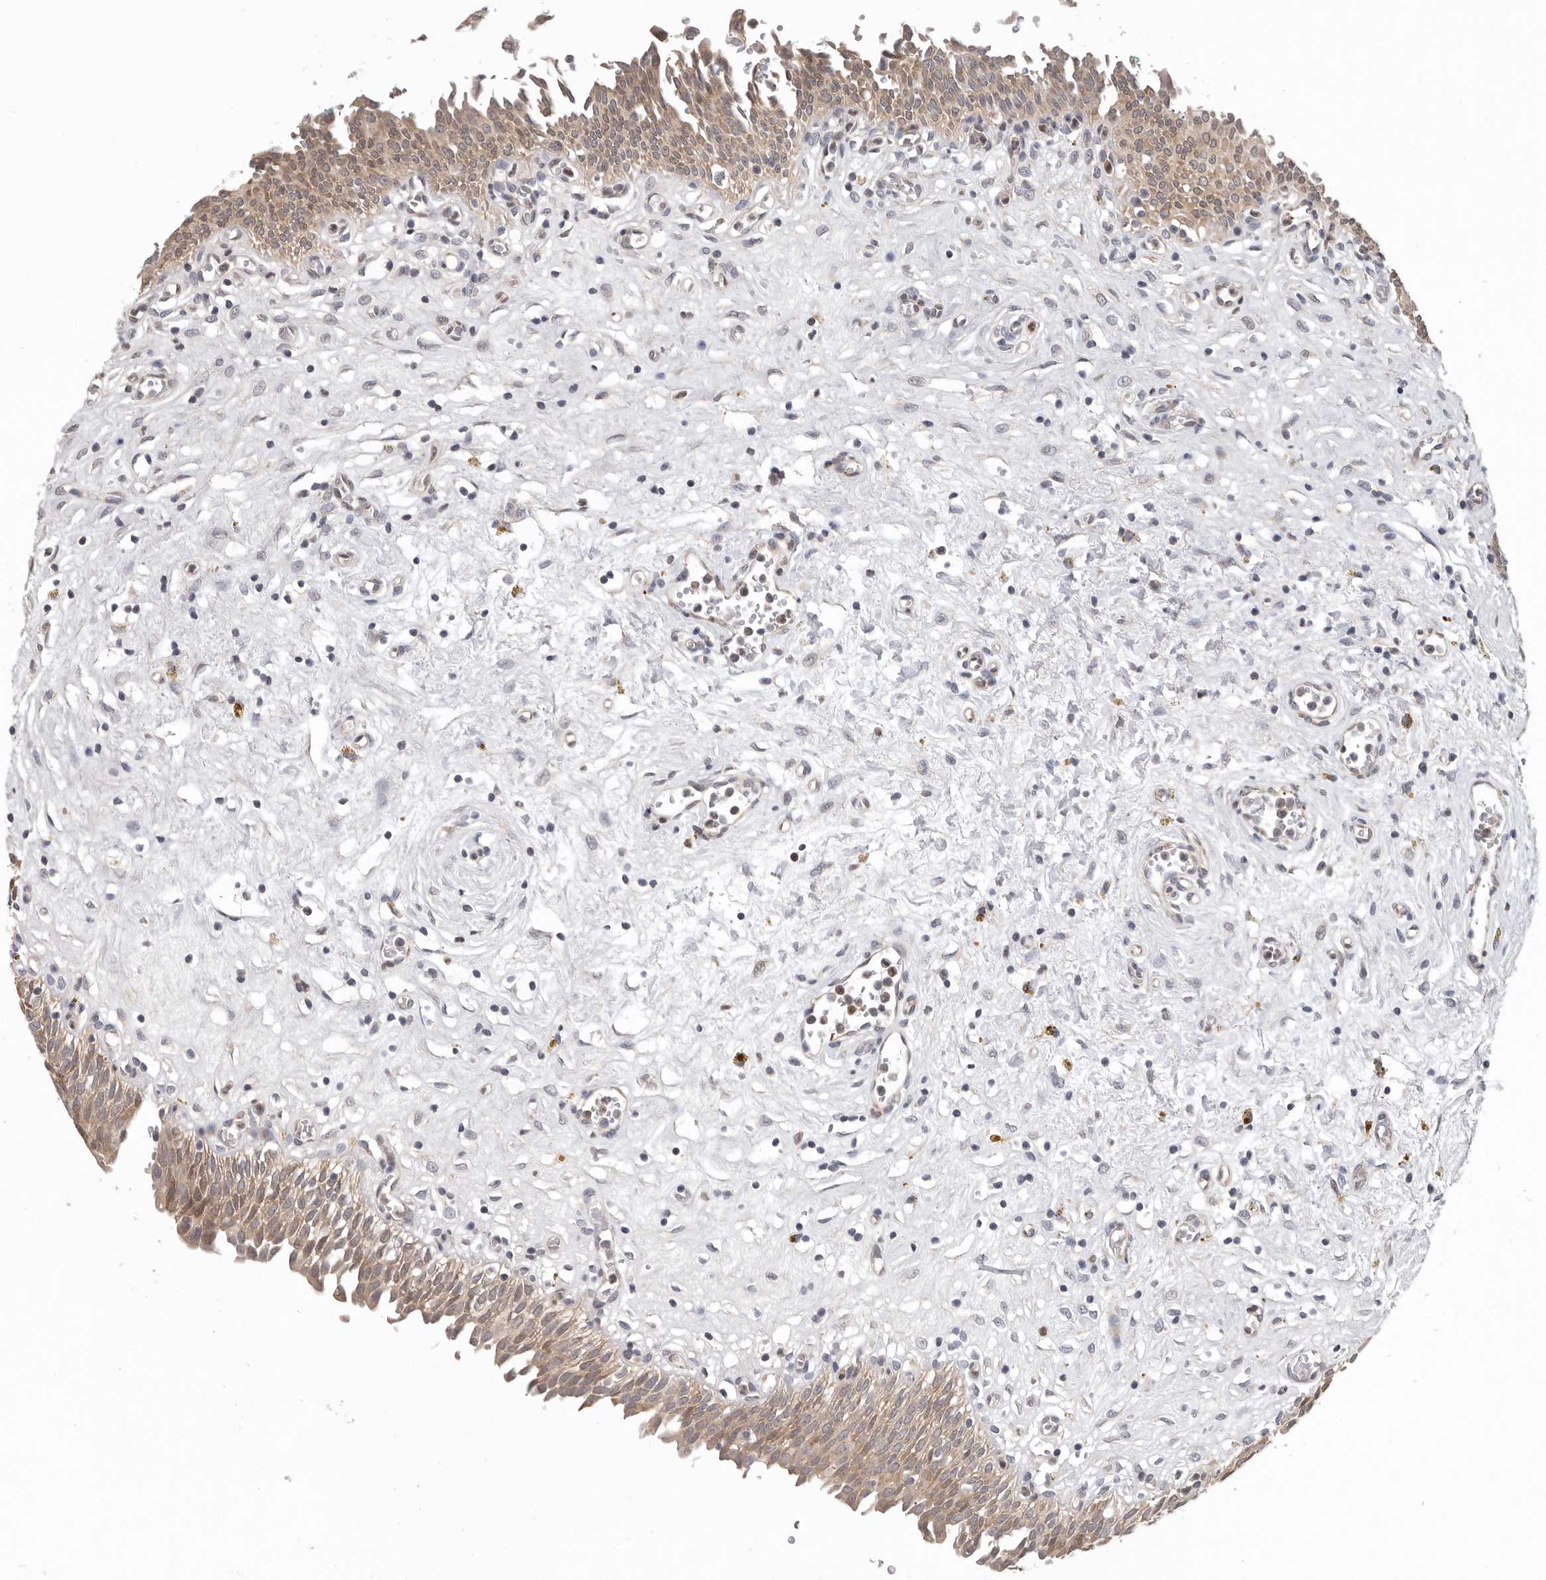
{"staining": {"intensity": "moderate", "quantity": ">75%", "location": "cytoplasmic/membranous"}, "tissue": "urinary bladder", "cell_type": "Urothelial cells", "image_type": "normal", "snomed": [{"axis": "morphology", "description": "Urothelial carcinoma, High grade"}, {"axis": "topography", "description": "Urinary bladder"}], "caption": "Immunohistochemistry (IHC) micrograph of benign urinary bladder: urinary bladder stained using IHC demonstrates medium levels of moderate protein expression localized specifically in the cytoplasmic/membranous of urothelial cells, appearing as a cytoplasmic/membranous brown color.", "gene": "RALGPS2", "patient": {"sex": "male", "age": 46}}